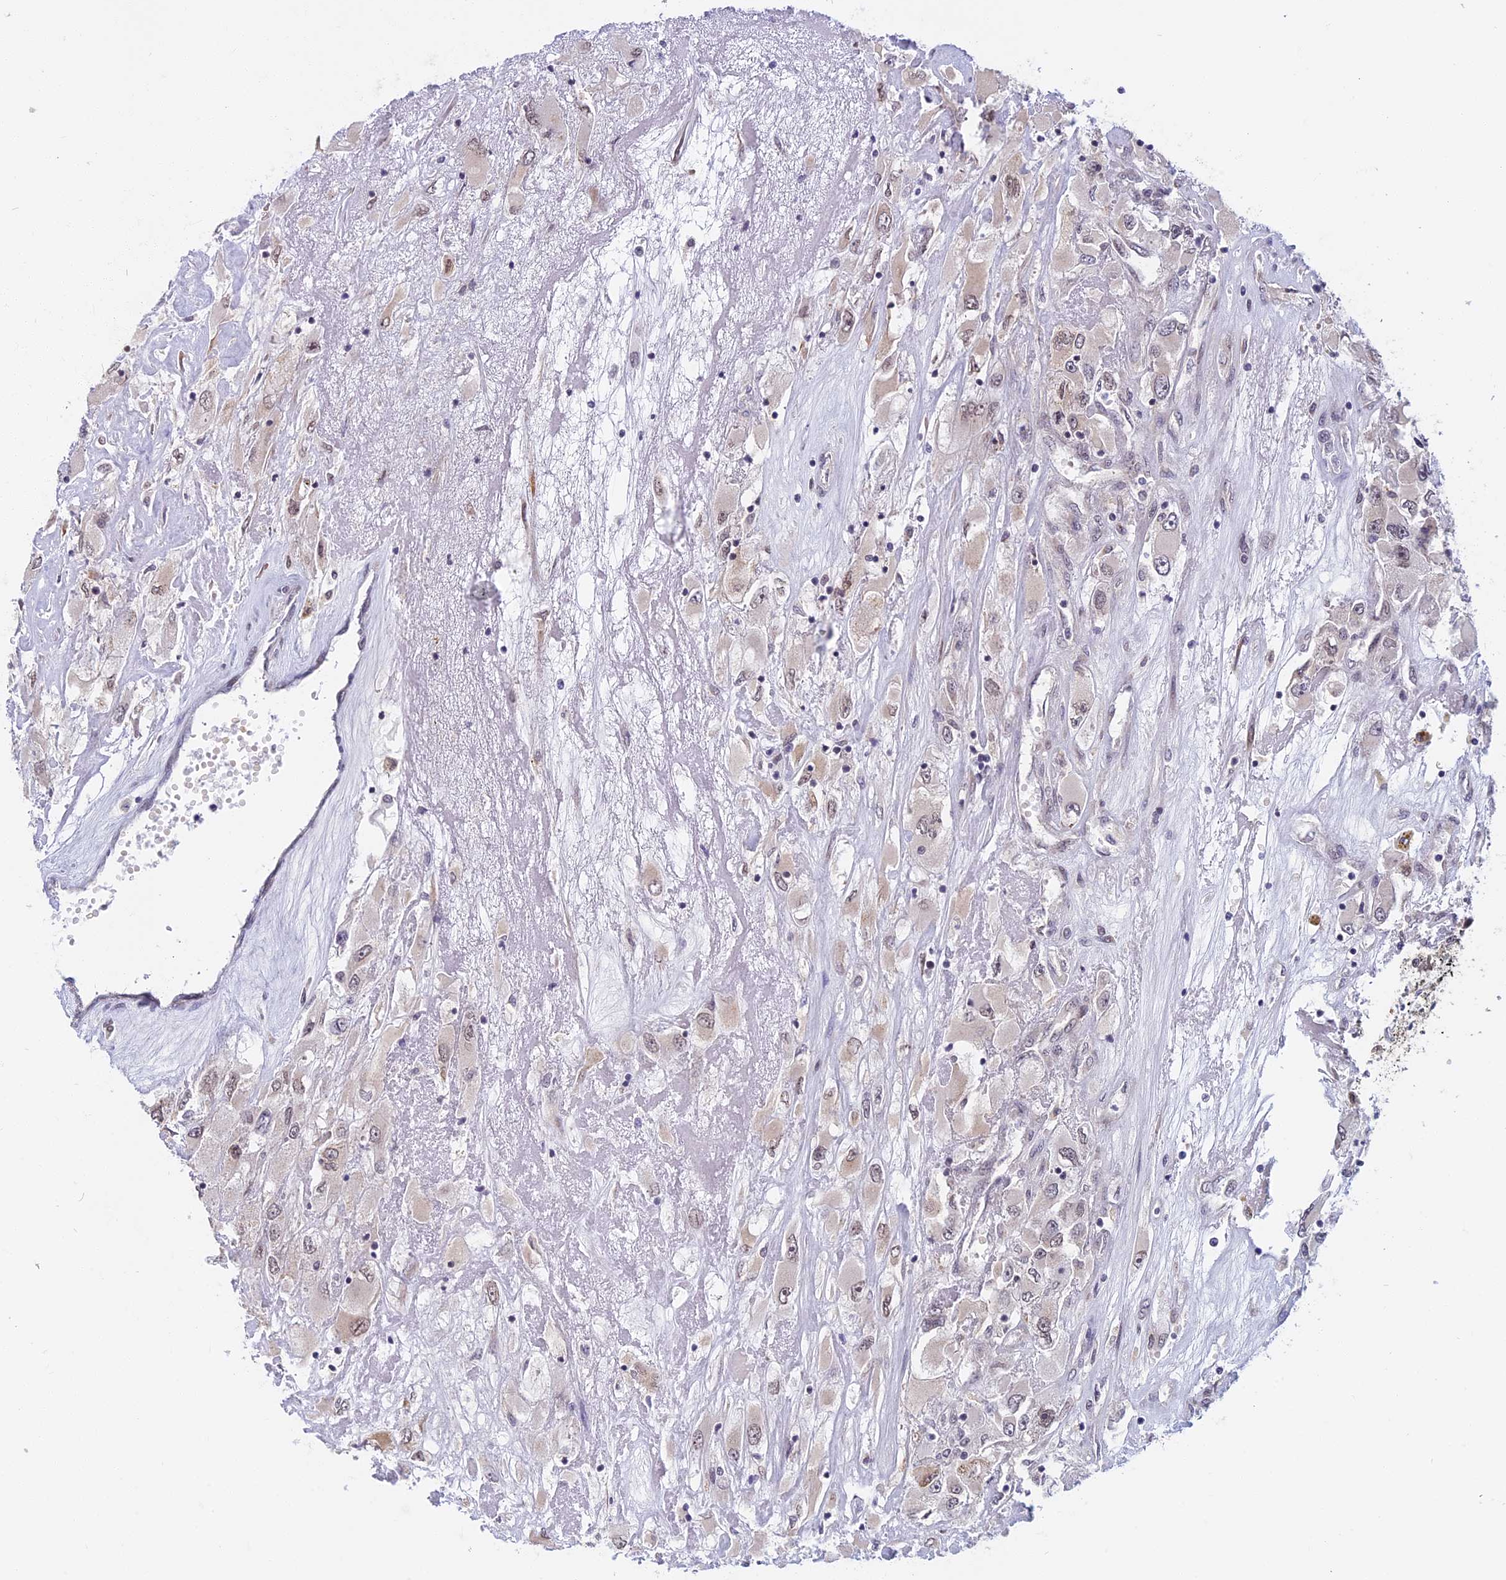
{"staining": {"intensity": "weak", "quantity": ">75%", "location": "cytoplasmic/membranous"}, "tissue": "renal cancer", "cell_type": "Tumor cells", "image_type": "cancer", "snomed": [{"axis": "morphology", "description": "Adenocarcinoma, NOS"}, {"axis": "topography", "description": "Kidney"}], "caption": "Renal cancer (adenocarcinoma) stained with DAB immunohistochemistry (IHC) displays low levels of weak cytoplasmic/membranous expression in about >75% of tumor cells.", "gene": "CCDC113", "patient": {"sex": "female", "age": 52}}